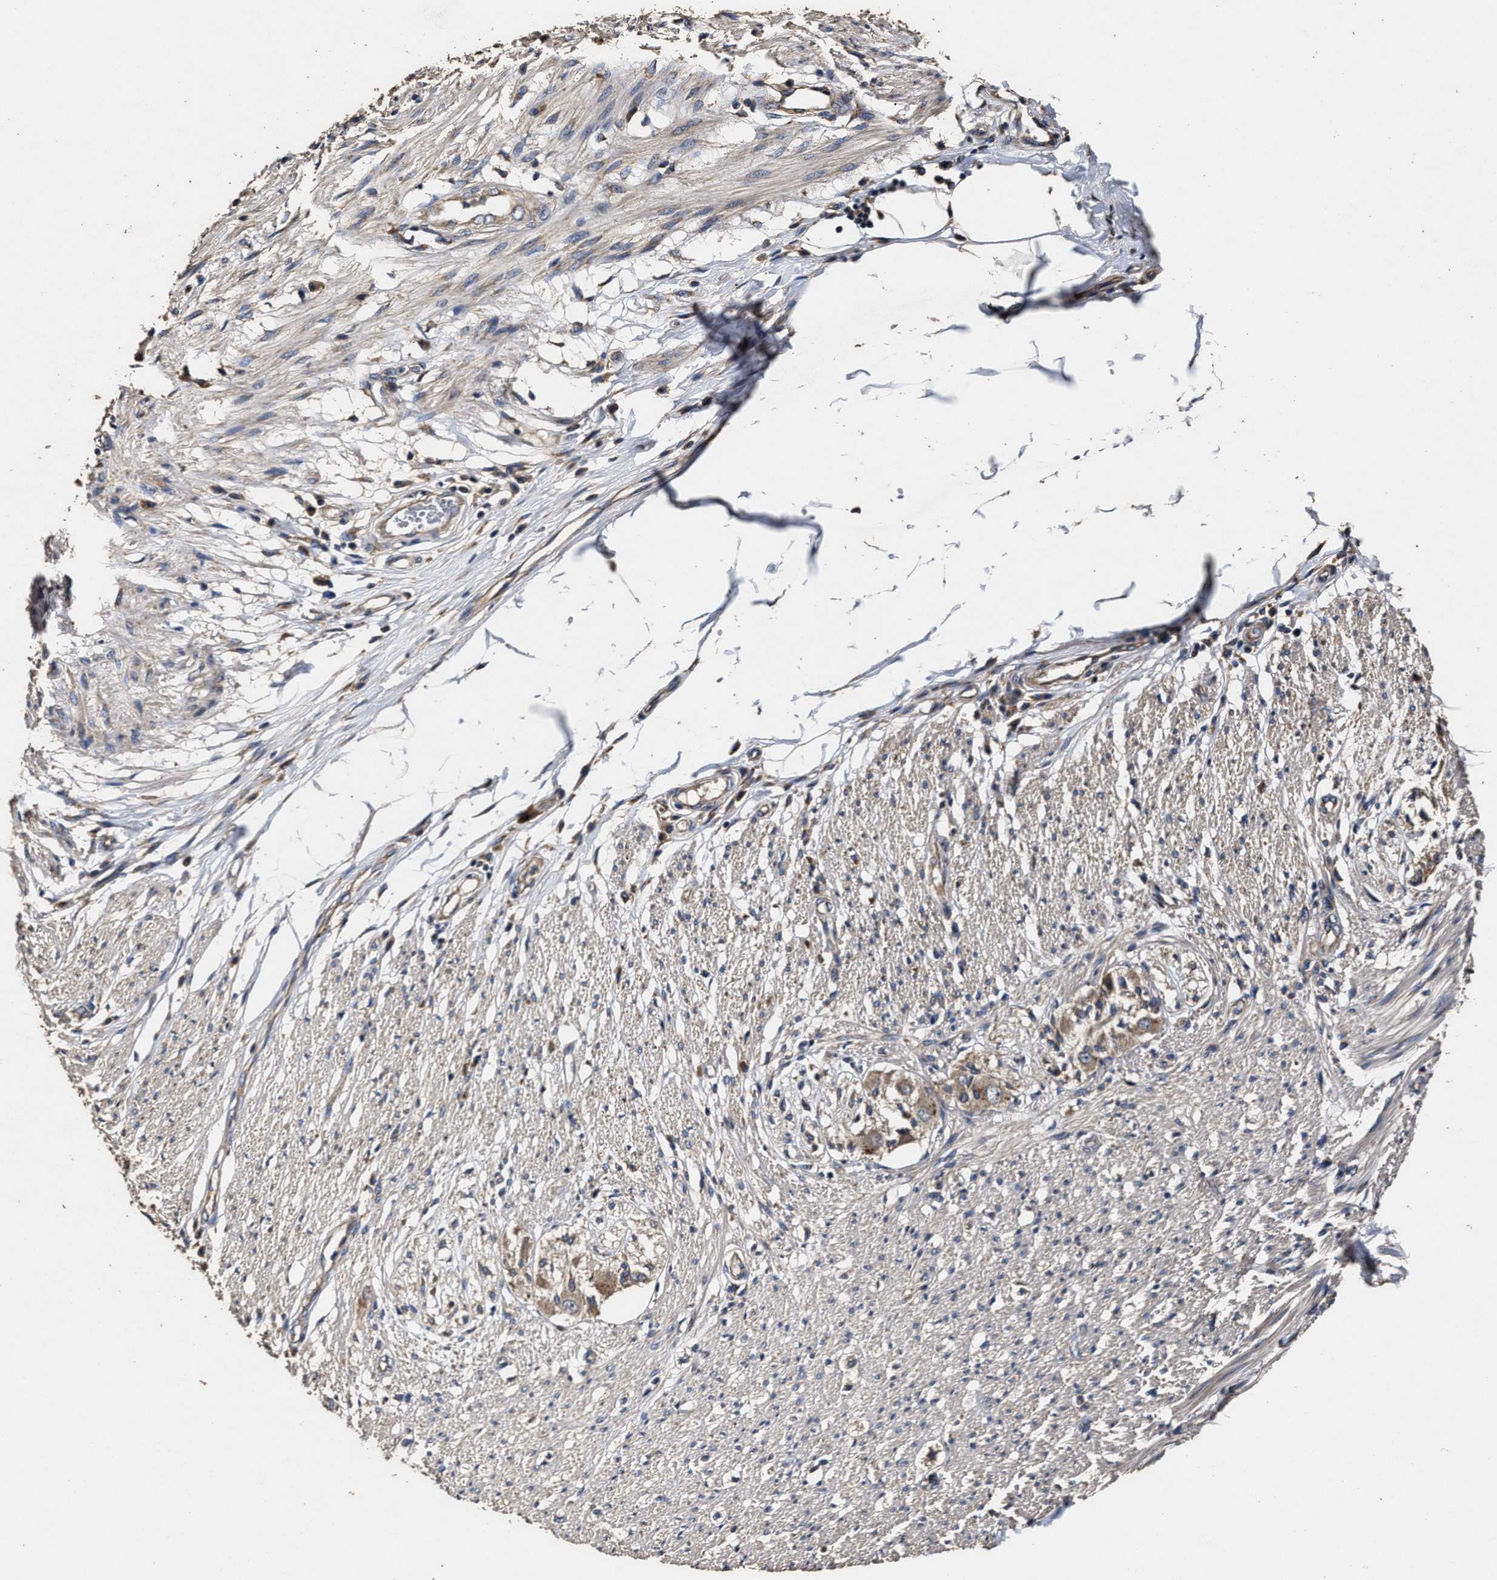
{"staining": {"intensity": "weak", "quantity": "<25%", "location": "cytoplasmic/membranous"}, "tissue": "smooth muscle", "cell_type": "Smooth muscle cells", "image_type": "normal", "snomed": [{"axis": "morphology", "description": "Normal tissue, NOS"}, {"axis": "morphology", "description": "Adenocarcinoma, NOS"}, {"axis": "topography", "description": "Colon"}, {"axis": "topography", "description": "Peripheral nerve tissue"}], "caption": "Immunohistochemistry (IHC) of normal smooth muscle displays no staining in smooth muscle cells. (DAB IHC with hematoxylin counter stain).", "gene": "PPM1K", "patient": {"sex": "male", "age": 14}}